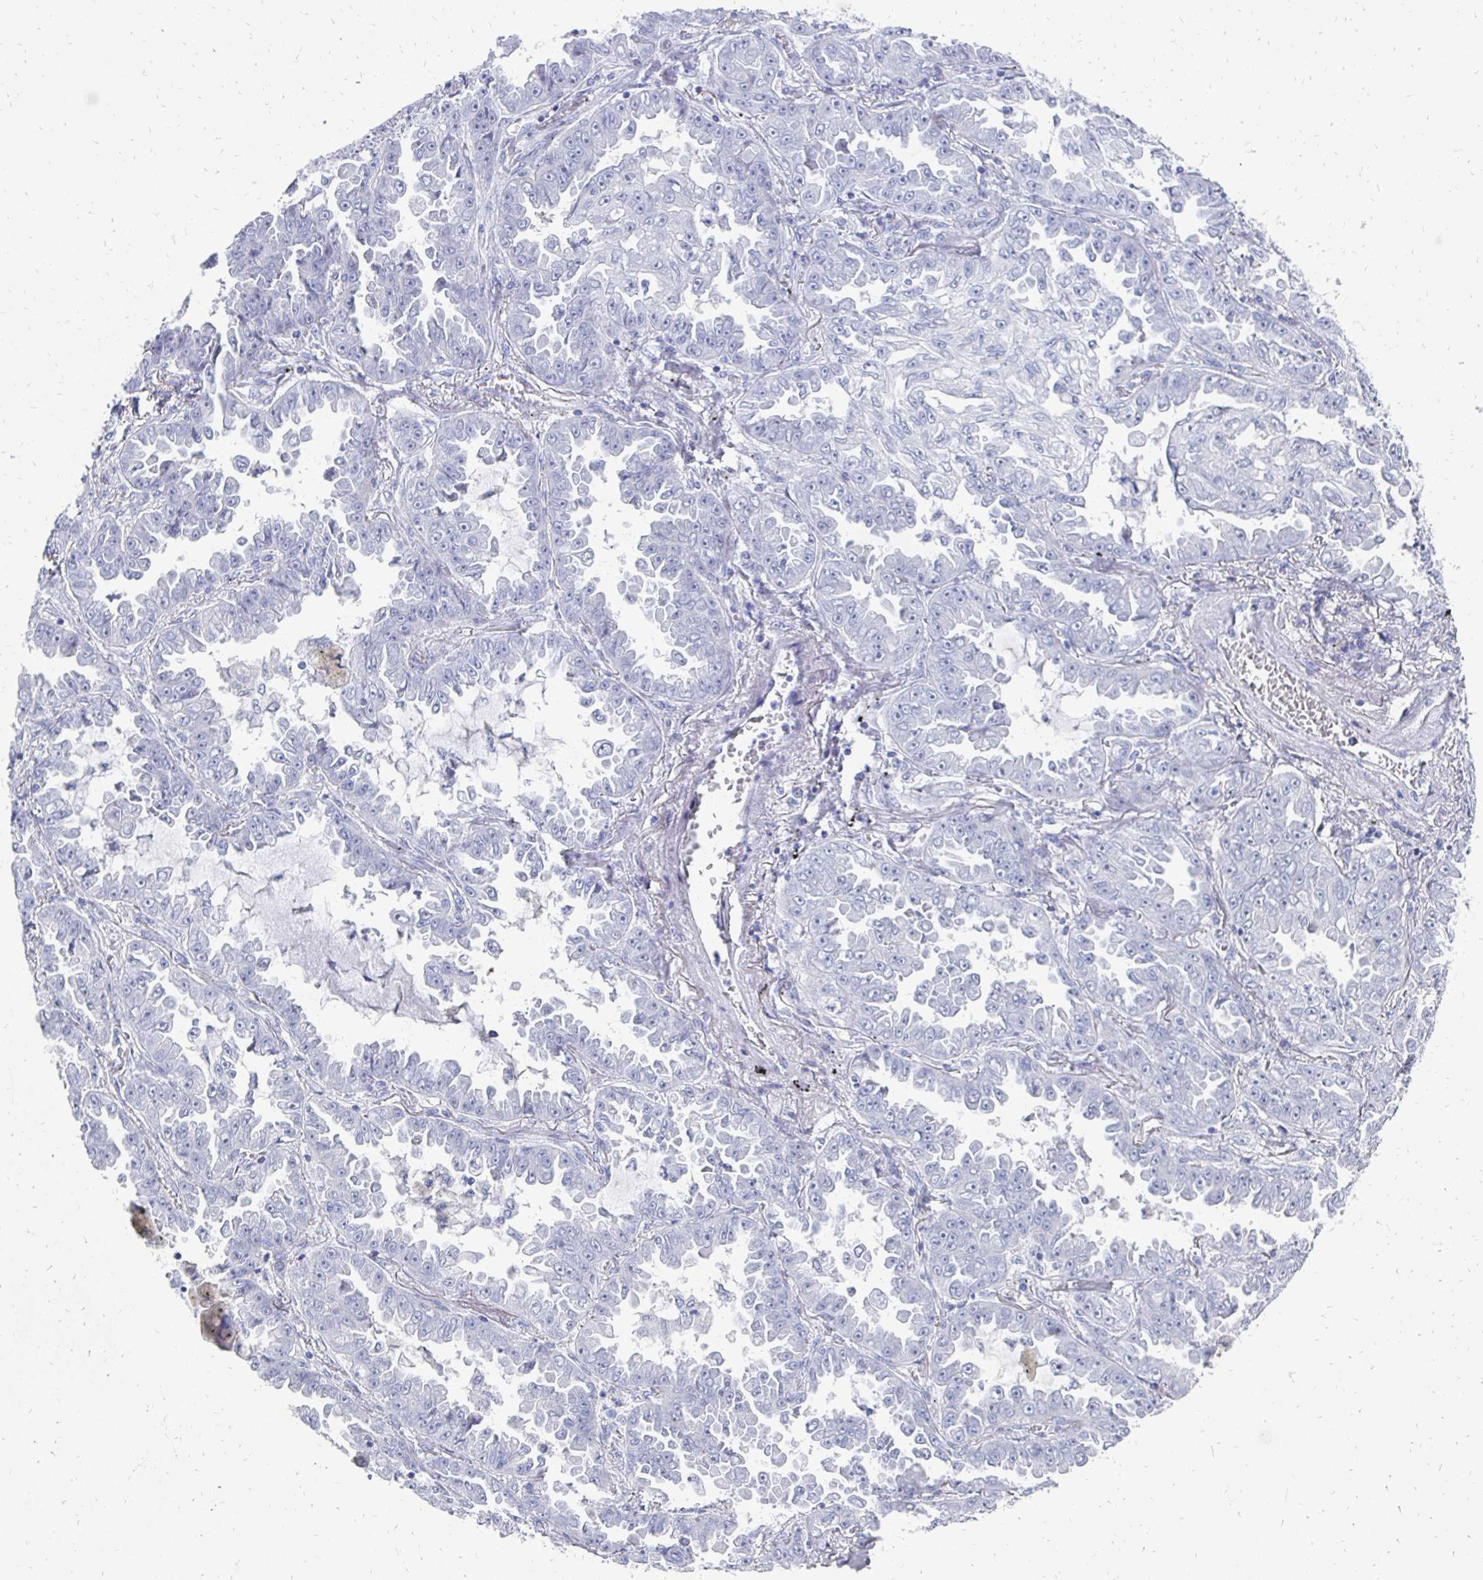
{"staining": {"intensity": "negative", "quantity": "none", "location": "none"}, "tissue": "lung cancer", "cell_type": "Tumor cells", "image_type": "cancer", "snomed": [{"axis": "morphology", "description": "Adenocarcinoma, NOS"}, {"axis": "topography", "description": "Lung"}], "caption": "This is a micrograph of immunohistochemistry staining of adenocarcinoma (lung), which shows no positivity in tumor cells.", "gene": "SYCP3", "patient": {"sex": "female", "age": 52}}